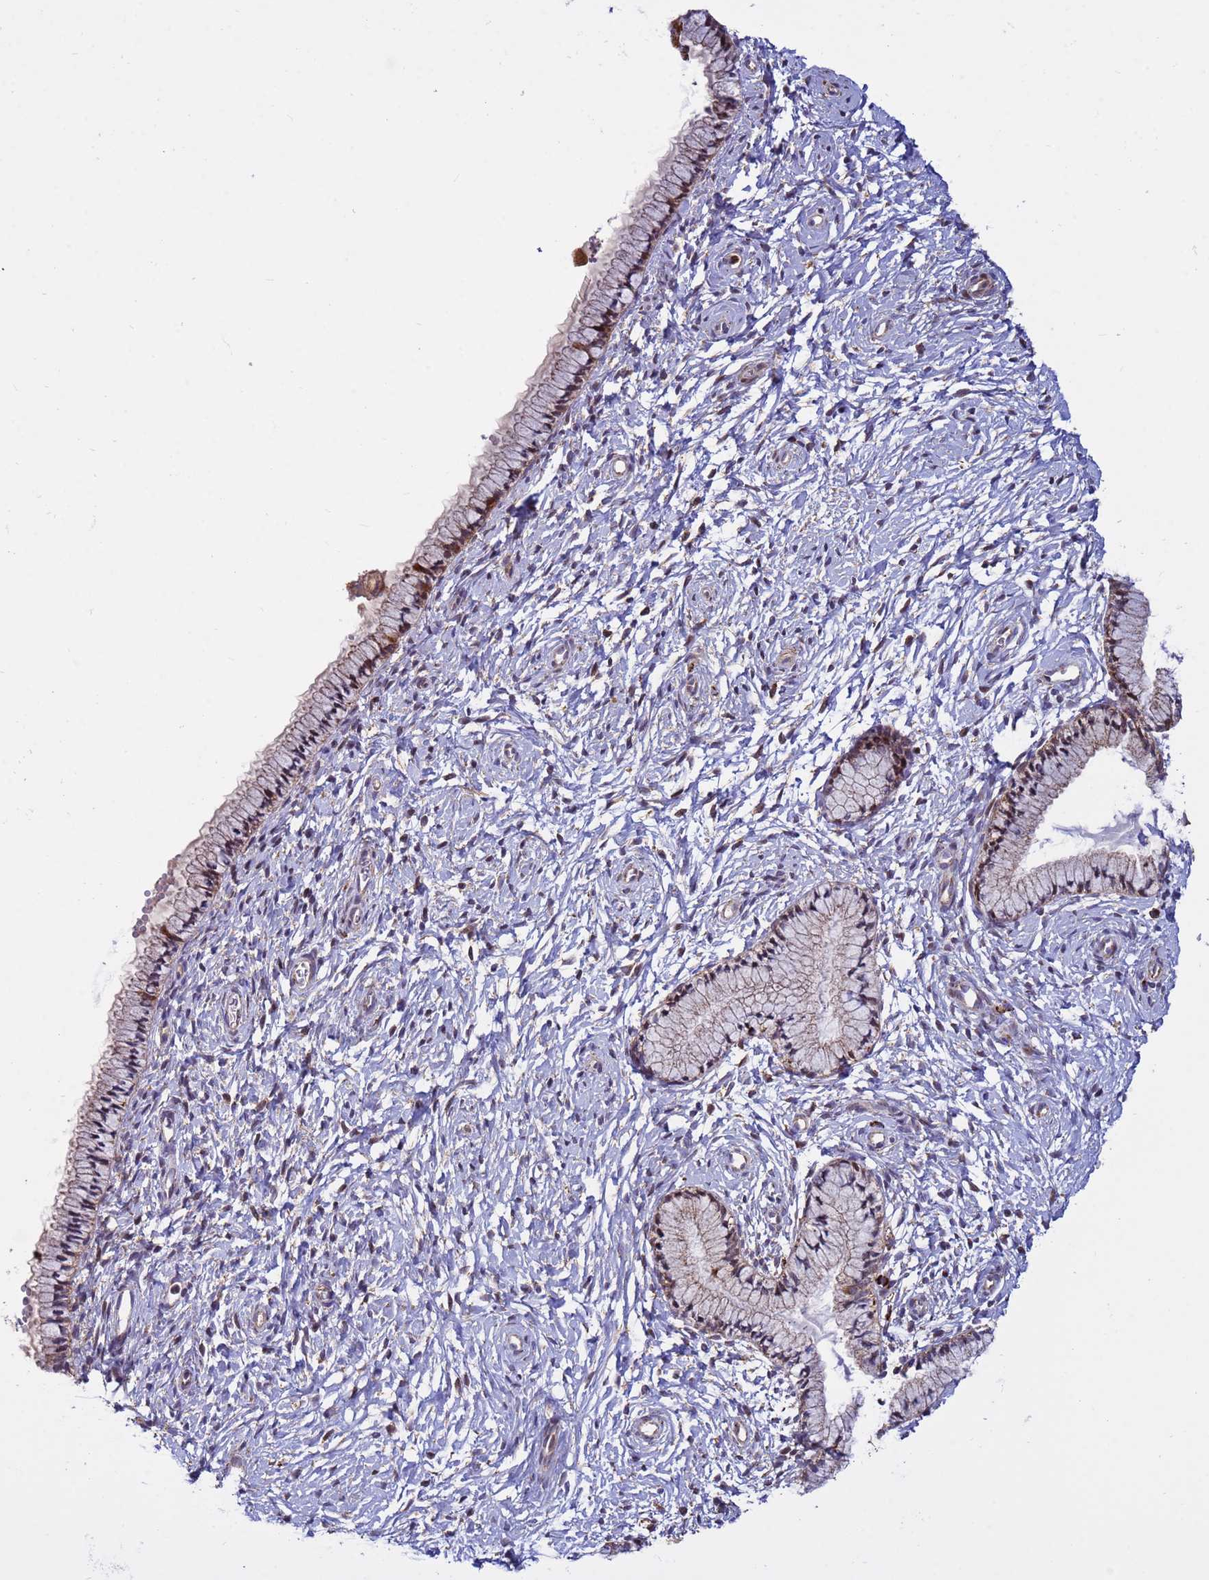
{"staining": {"intensity": "moderate", "quantity": ">75%", "location": "cytoplasmic/membranous,nuclear"}, "tissue": "cervix", "cell_type": "Glandular cells", "image_type": "normal", "snomed": [{"axis": "morphology", "description": "Normal tissue, NOS"}, {"axis": "topography", "description": "Cervix"}], "caption": "Unremarkable cervix displays moderate cytoplasmic/membranous,nuclear staining in about >75% of glandular cells Ihc stains the protein in brown and the nuclei are stained blue..", "gene": "TUBGCP3", "patient": {"sex": "female", "age": 33}}